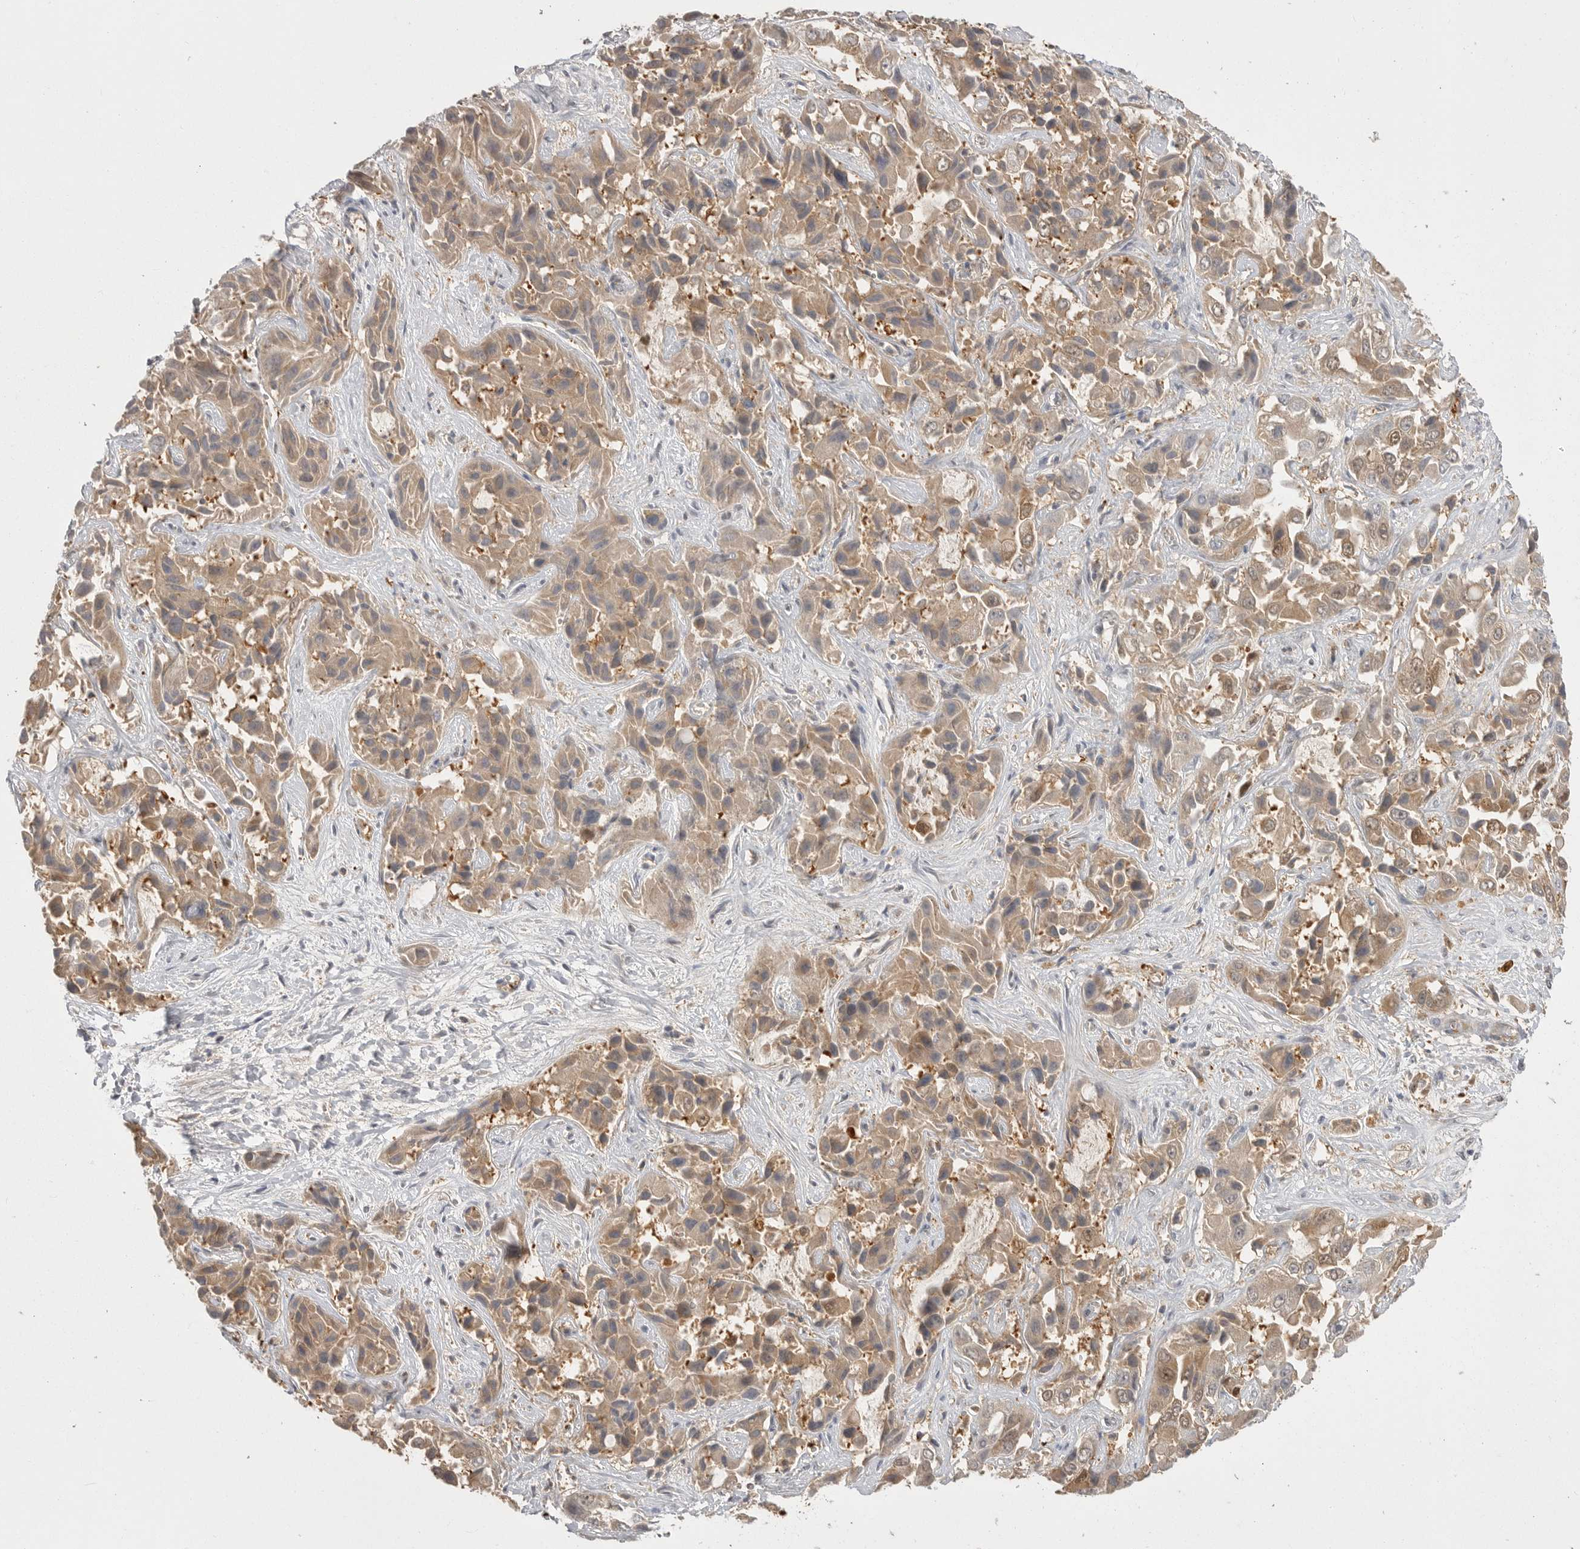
{"staining": {"intensity": "moderate", "quantity": ">75%", "location": "cytoplasmic/membranous"}, "tissue": "liver cancer", "cell_type": "Tumor cells", "image_type": "cancer", "snomed": [{"axis": "morphology", "description": "Cholangiocarcinoma"}, {"axis": "topography", "description": "Liver"}], "caption": "Immunohistochemistry photomicrograph of neoplastic tissue: human liver cholangiocarcinoma stained using IHC demonstrates medium levels of moderate protein expression localized specifically in the cytoplasmic/membranous of tumor cells, appearing as a cytoplasmic/membranous brown color.", "gene": "KYAT3", "patient": {"sex": "female", "age": 52}}